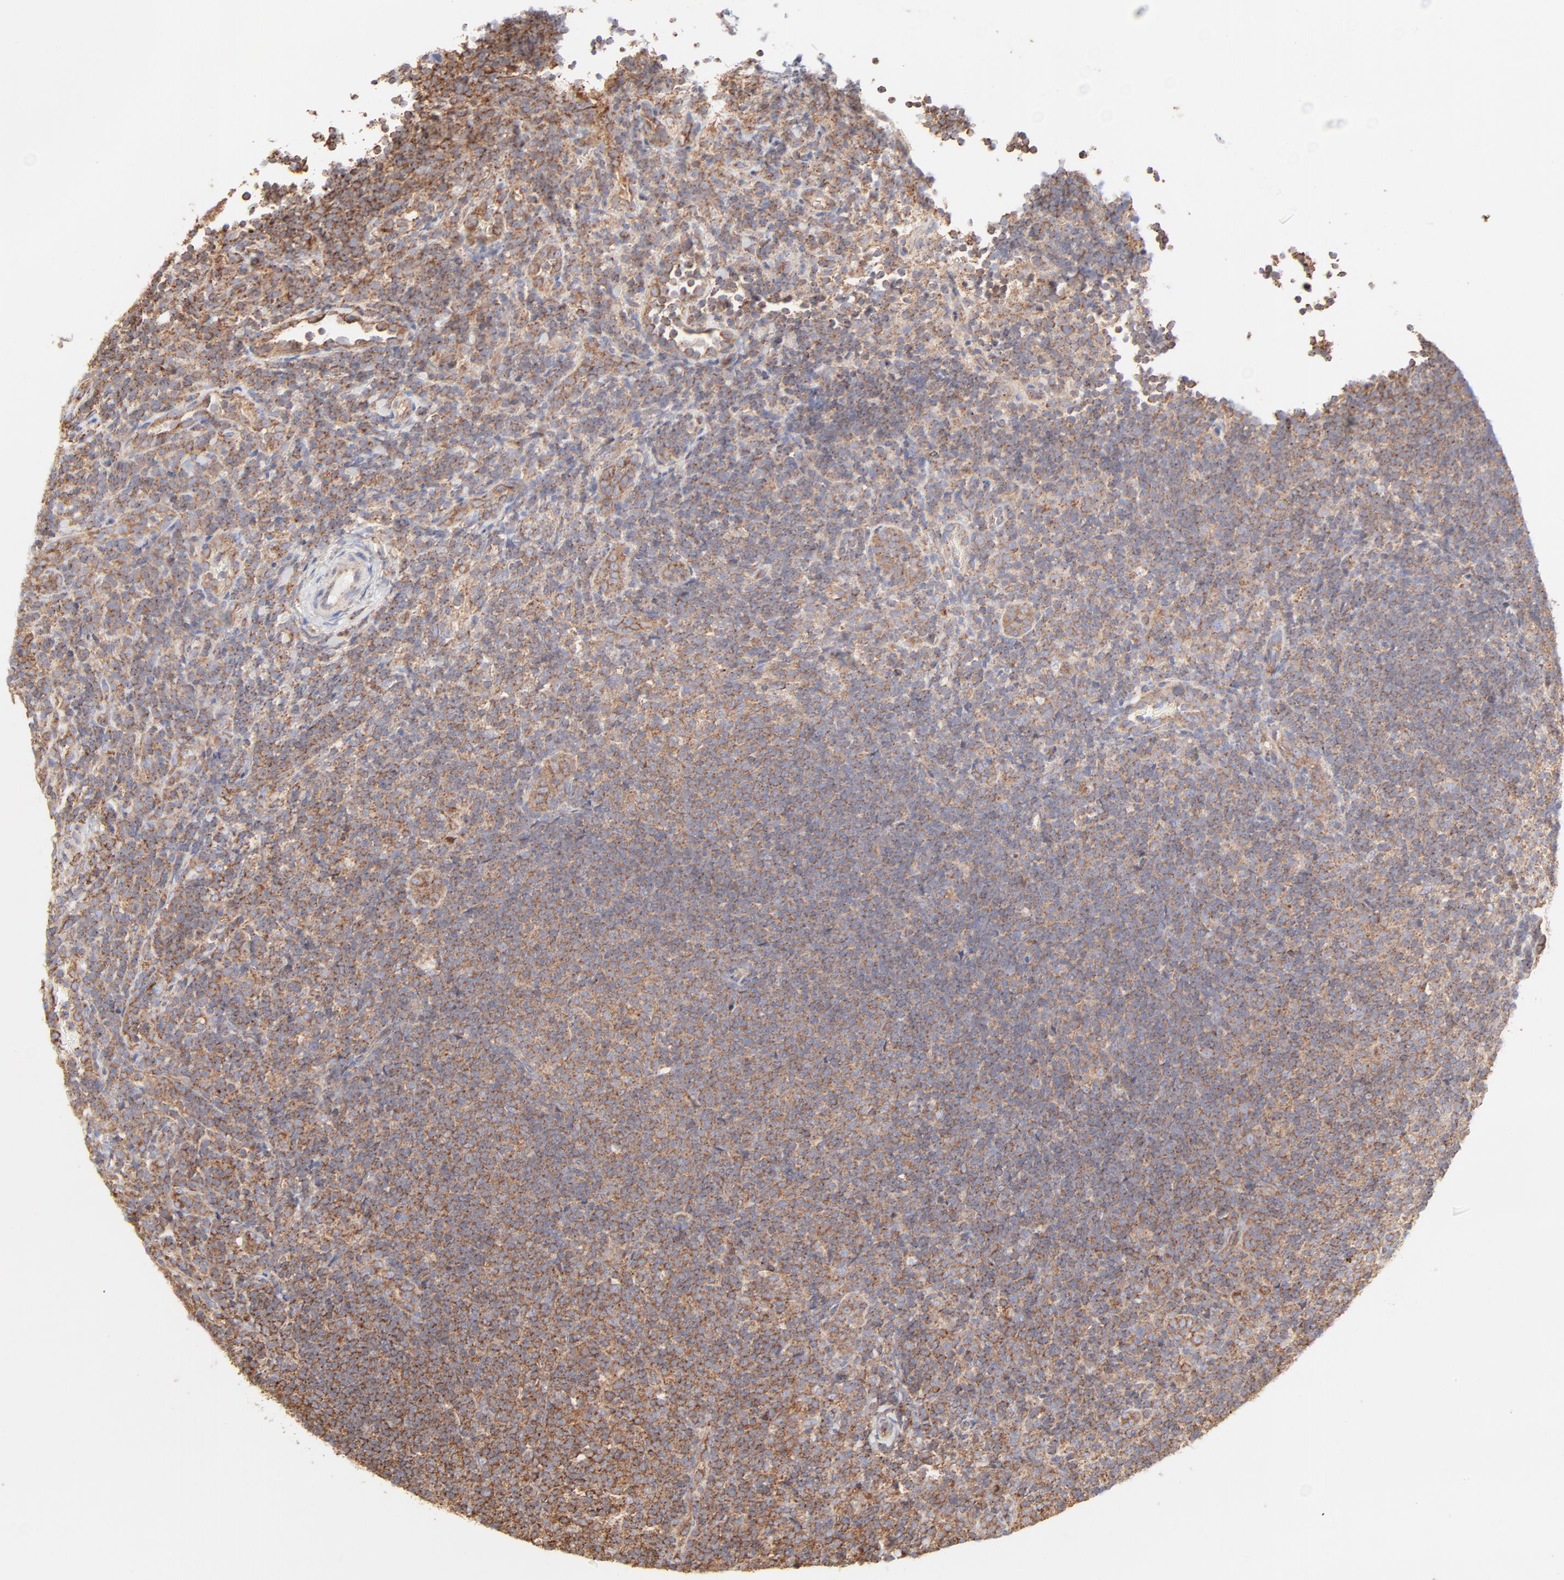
{"staining": {"intensity": "strong", "quantity": ">75%", "location": "cytoplasmic/membranous"}, "tissue": "lymphoma", "cell_type": "Tumor cells", "image_type": "cancer", "snomed": [{"axis": "morphology", "description": "Malignant lymphoma, non-Hodgkin's type, Low grade"}, {"axis": "topography", "description": "Lymph node"}], "caption": "The image displays a brown stain indicating the presence of a protein in the cytoplasmic/membranous of tumor cells in malignant lymphoma, non-Hodgkin's type (low-grade).", "gene": "CLTB", "patient": {"sex": "female", "age": 76}}